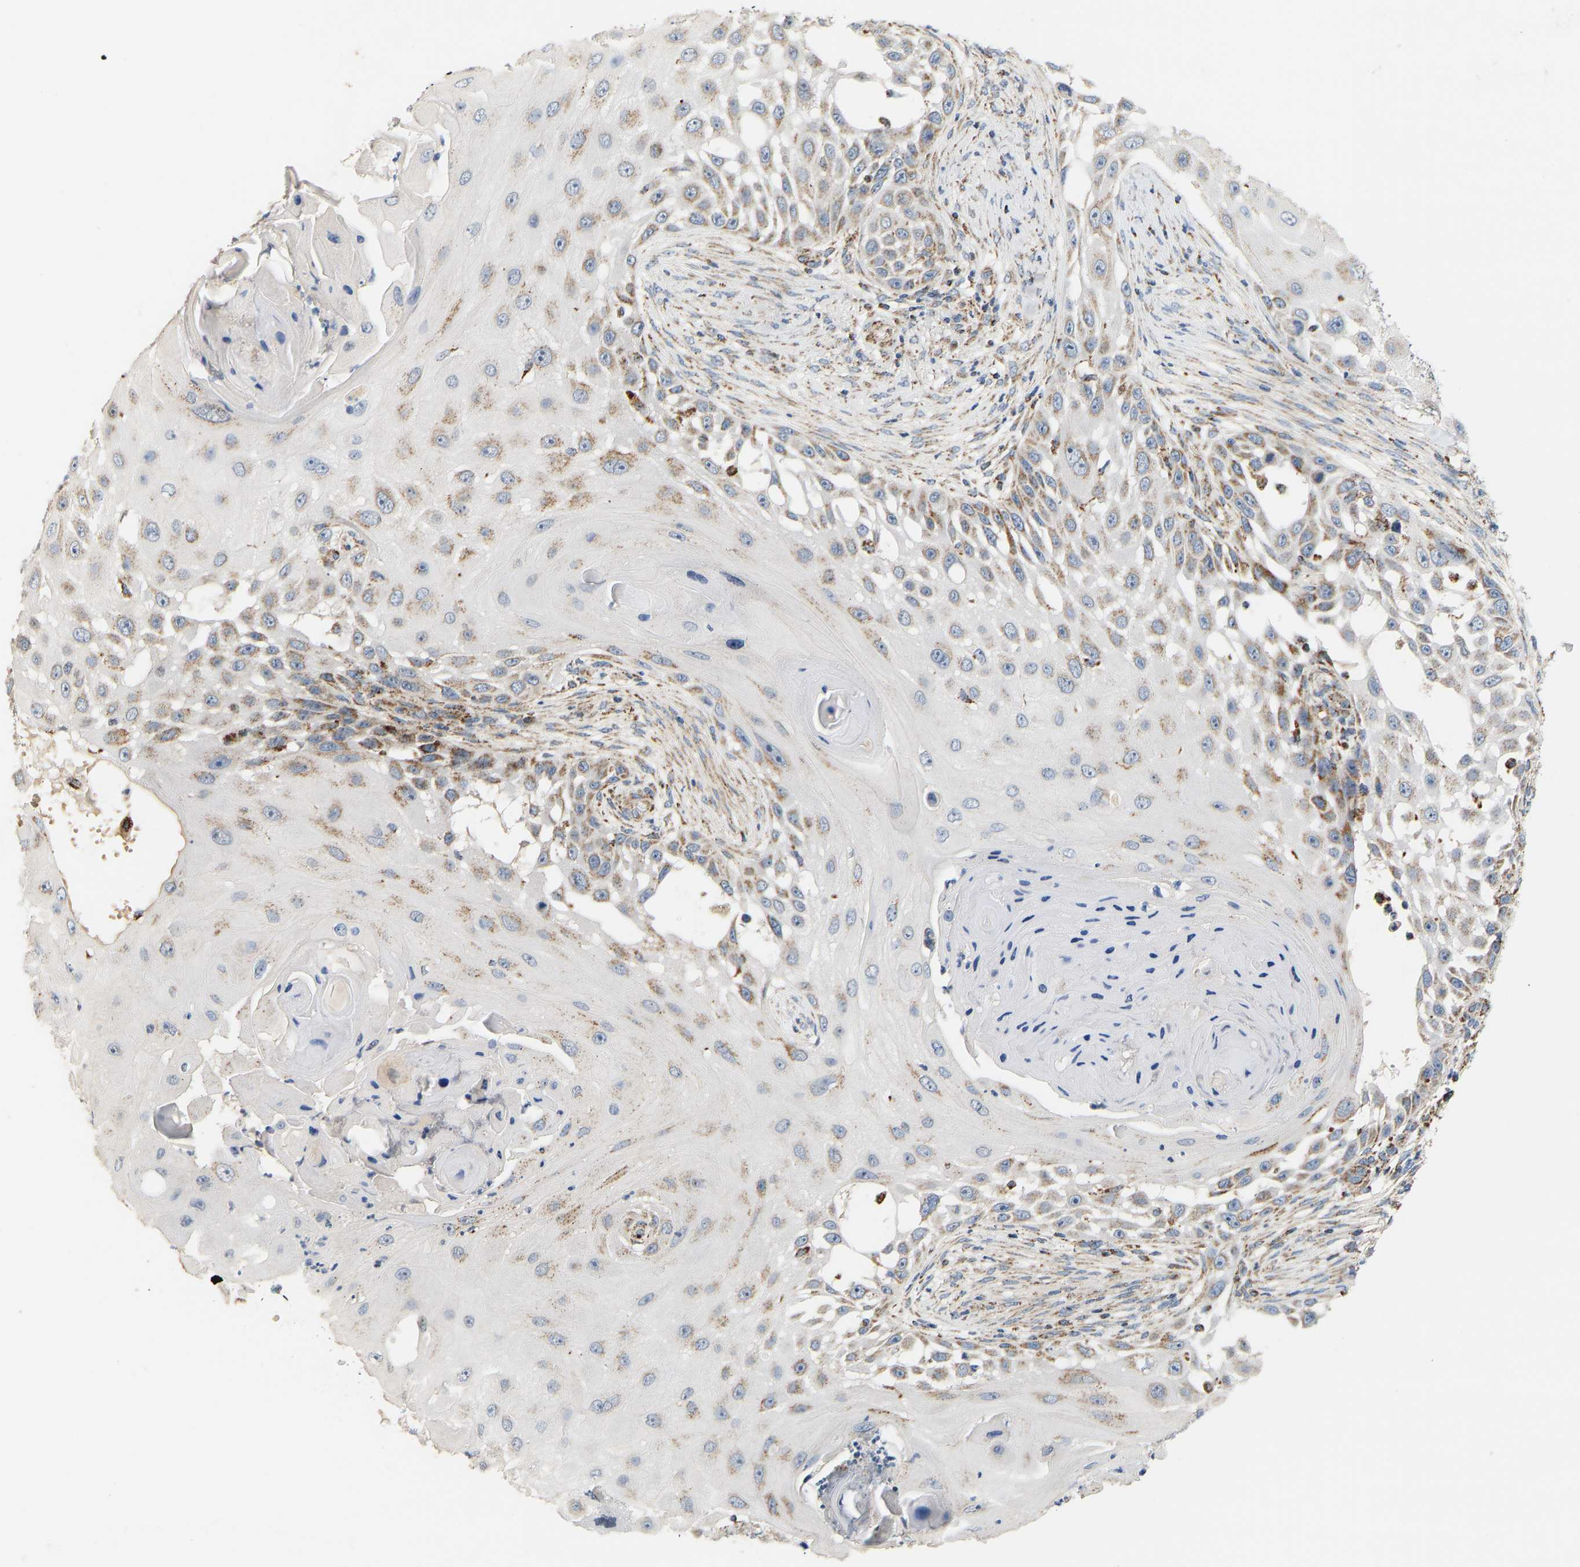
{"staining": {"intensity": "moderate", "quantity": ">75%", "location": "cytoplasmic/membranous"}, "tissue": "skin cancer", "cell_type": "Tumor cells", "image_type": "cancer", "snomed": [{"axis": "morphology", "description": "Squamous cell carcinoma, NOS"}, {"axis": "topography", "description": "Skin"}], "caption": "High-power microscopy captured an immunohistochemistry (IHC) image of skin squamous cell carcinoma, revealing moderate cytoplasmic/membranous positivity in about >75% of tumor cells. Nuclei are stained in blue.", "gene": "GPSM2", "patient": {"sex": "female", "age": 44}}